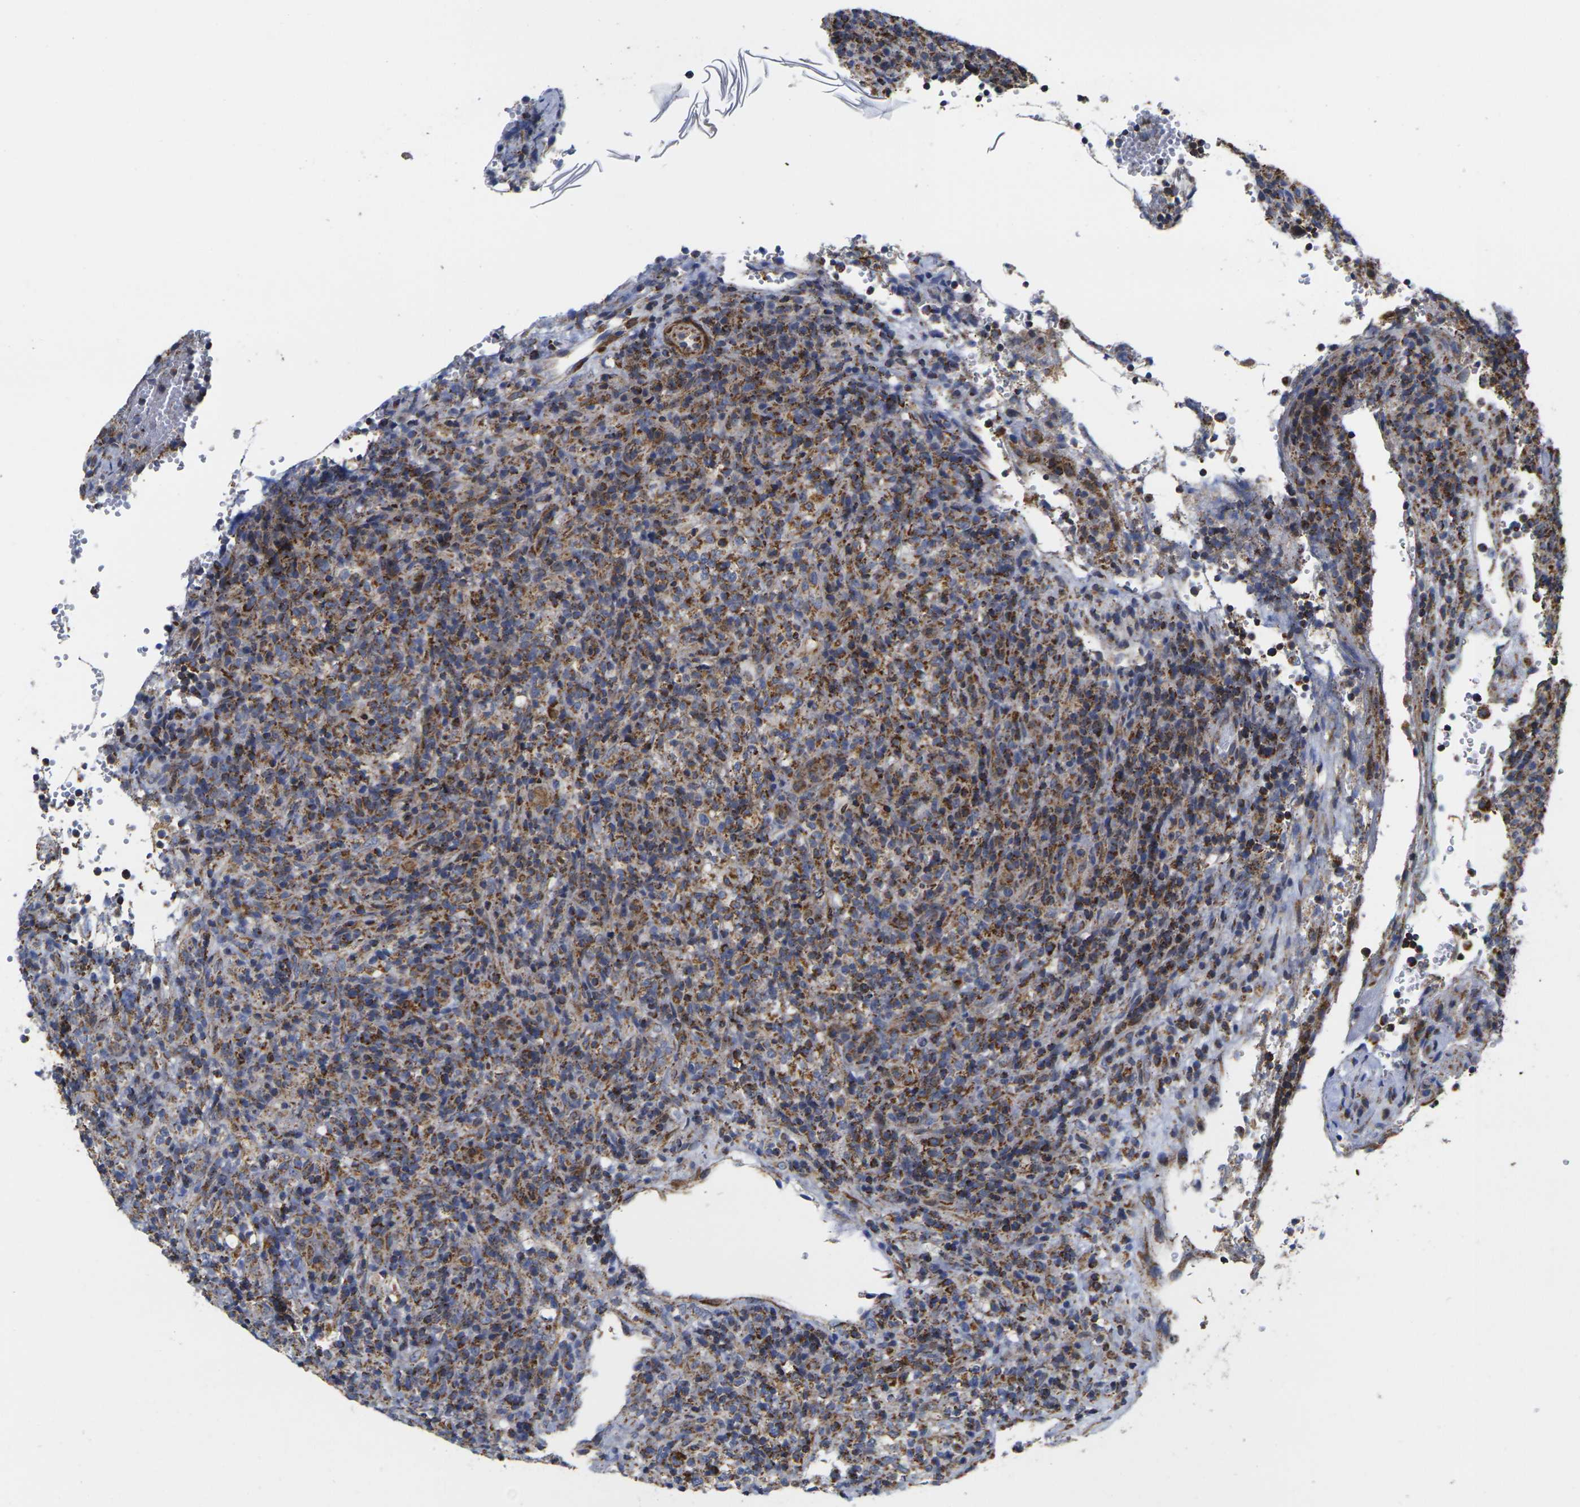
{"staining": {"intensity": "strong", "quantity": ">75%", "location": "cytoplasmic/membranous"}, "tissue": "lymphoma", "cell_type": "Tumor cells", "image_type": "cancer", "snomed": [{"axis": "morphology", "description": "Malignant lymphoma, non-Hodgkin's type, High grade"}, {"axis": "topography", "description": "Lymph node"}], "caption": "Lymphoma was stained to show a protein in brown. There is high levels of strong cytoplasmic/membranous positivity in approximately >75% of tumor cells.", "gene": "P2RY11", "patient": {"sex": "female", "age": 76}}